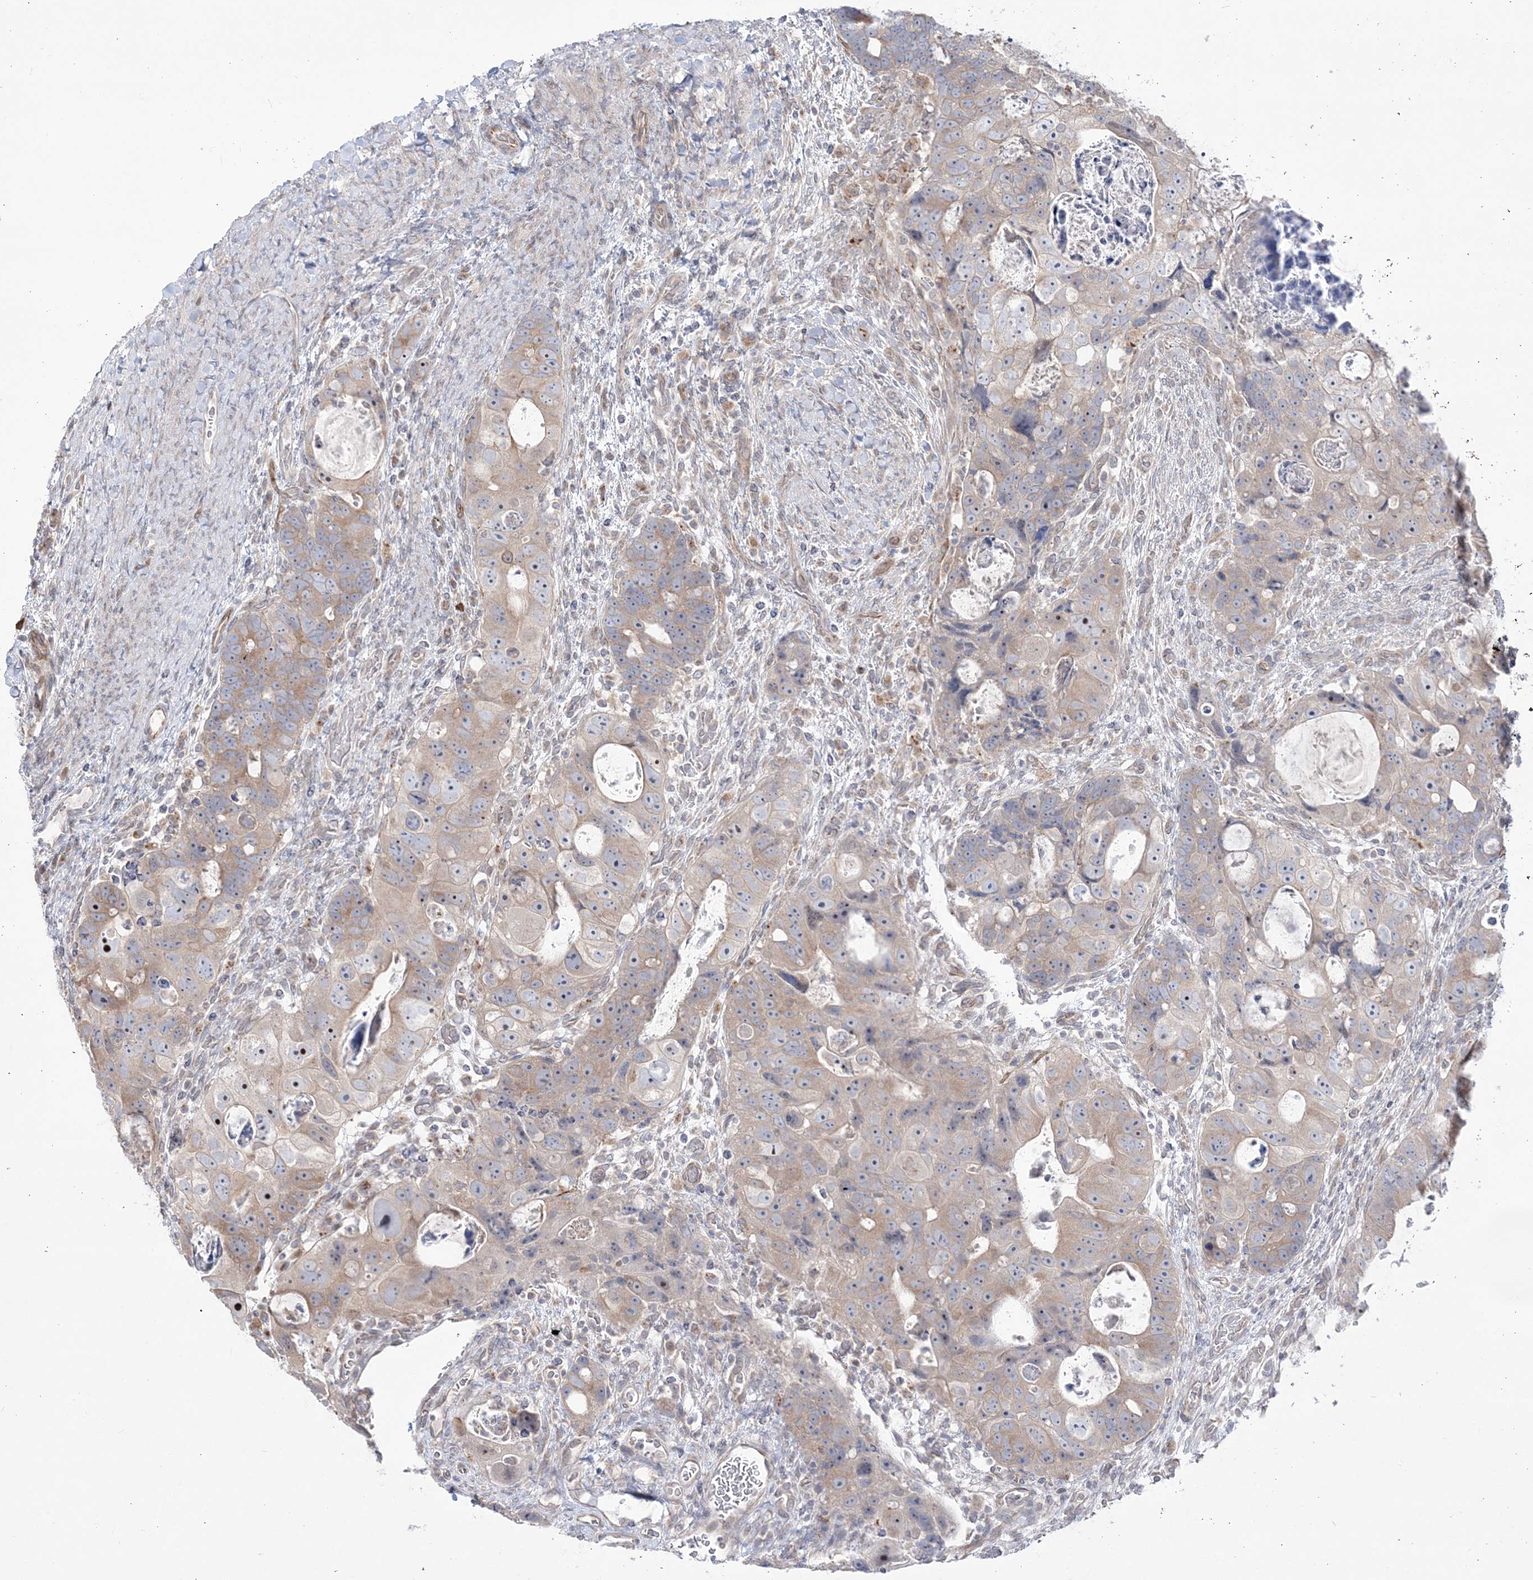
{"staining": {"intensity": "weak", "quantity": "25%-75%", "location": "cytoplasmic/membranous"}, "tissue": "colorectal cancer", "cell_type": "Tumor cells", "image_type": "cancer", "snomed": [{"axis": "morphology", "description": "Adenocarcinoma, NOS"}, {"axis": "topography", "description": "Rectum"}], "caption": "The photomicrograph exhibits a brown stain indicating the presence of a protein in the cytoplasmic/membranous of tumor cells in colorectal cancer (adenocarcinoma). (brown staining indicates protein expression, while blue staining denotes nuclei).", "gene": "DHX57", "patient": {"sex": "male", "age": 59}}